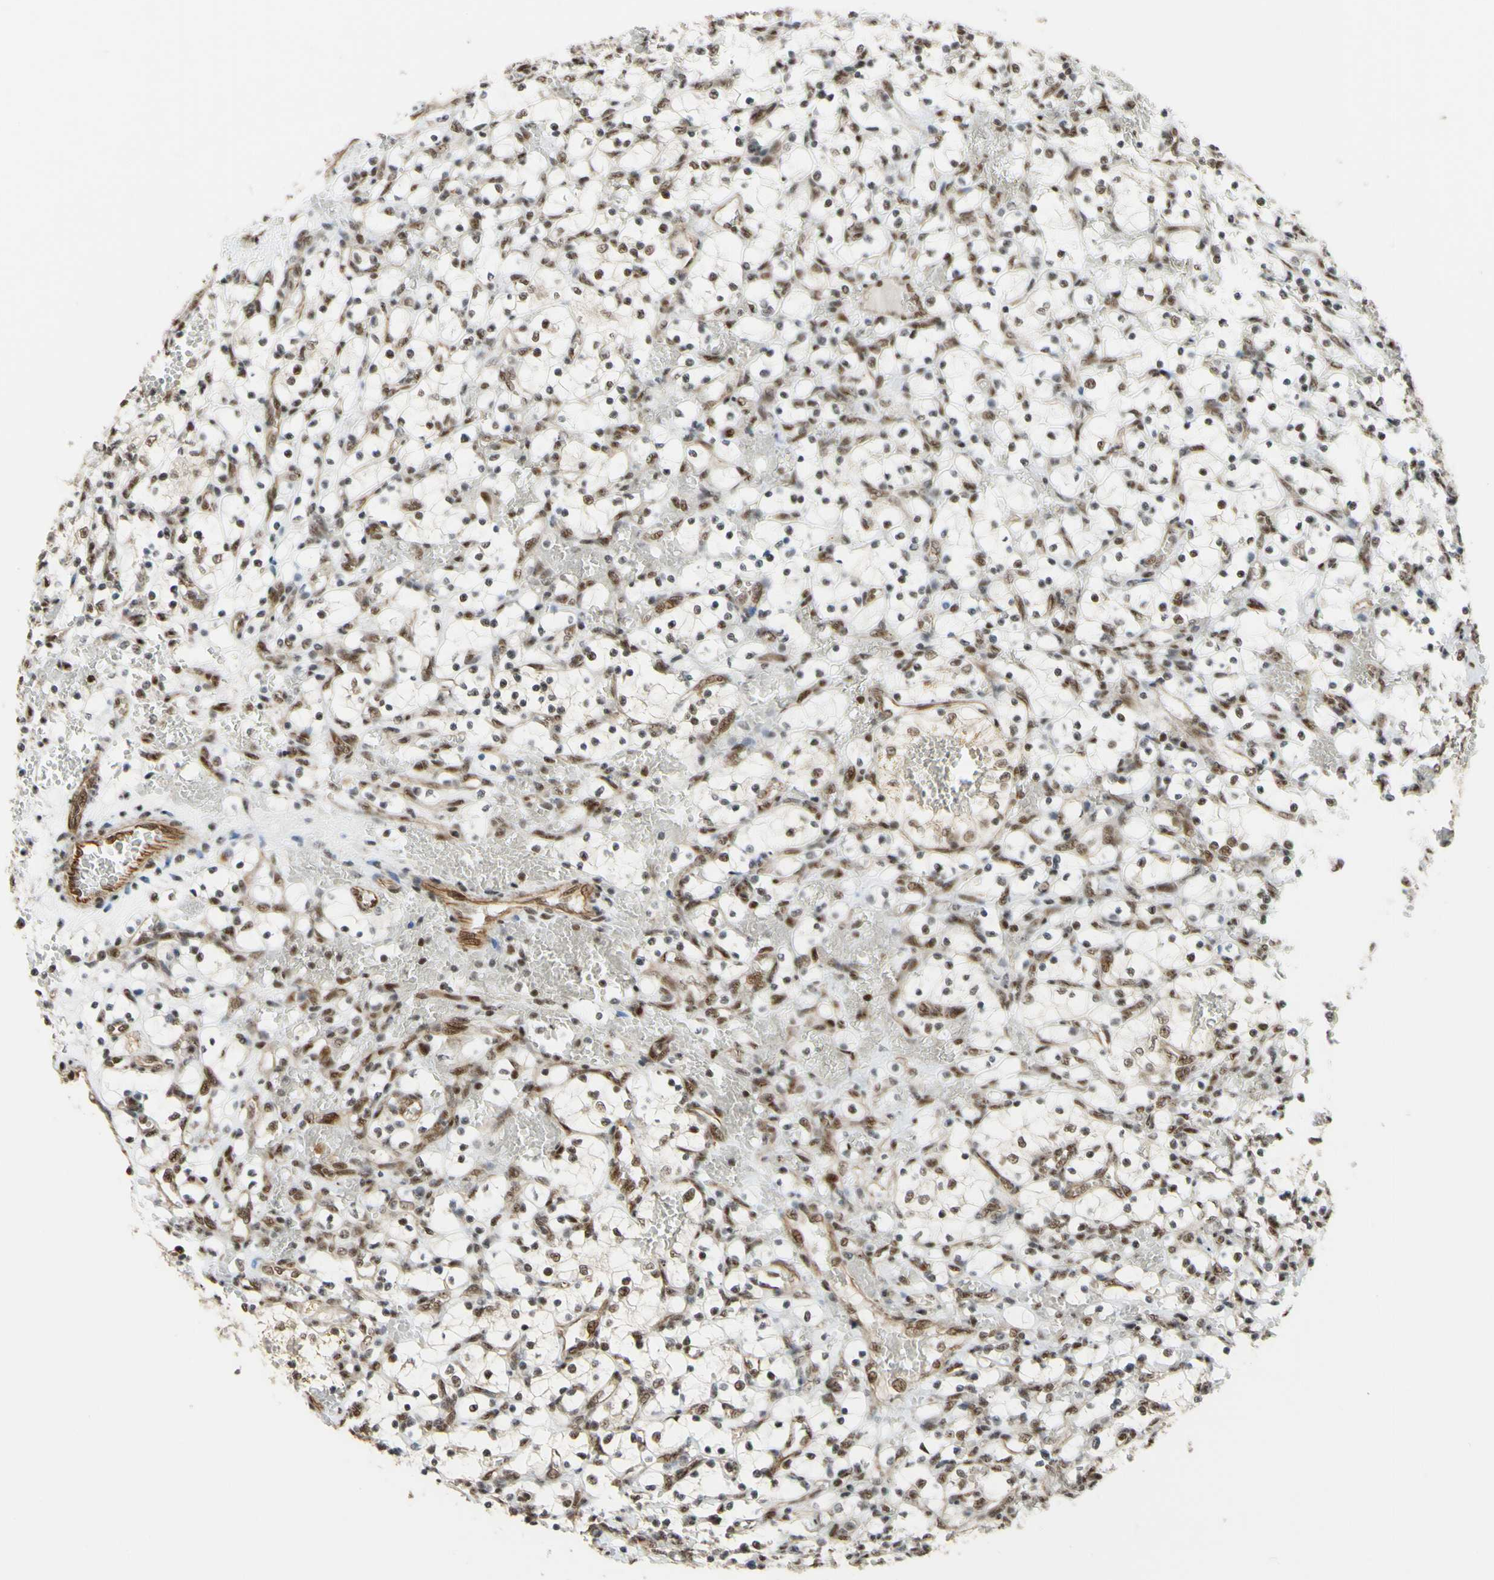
{"staining": {"intensity": "moderate", "quantity": ">75%", "location": "nuclear"}, "tissue": "renal cancer", "cell_type": "Tumor cells", "image_type": "cancer", "snomed": [{"axis": "morphology", "description": "Adenocarcinoma, NOS"}, {"axis": "topography", "description": "Kidney"}], "caption": "Tumor cells reveal medium levels of moderate nuclear expression in approximately >75% of cells in renal cancer (adenocarcinoma).", "gene": "SAP18", "patient": {"sex": "female", "age": 69}}